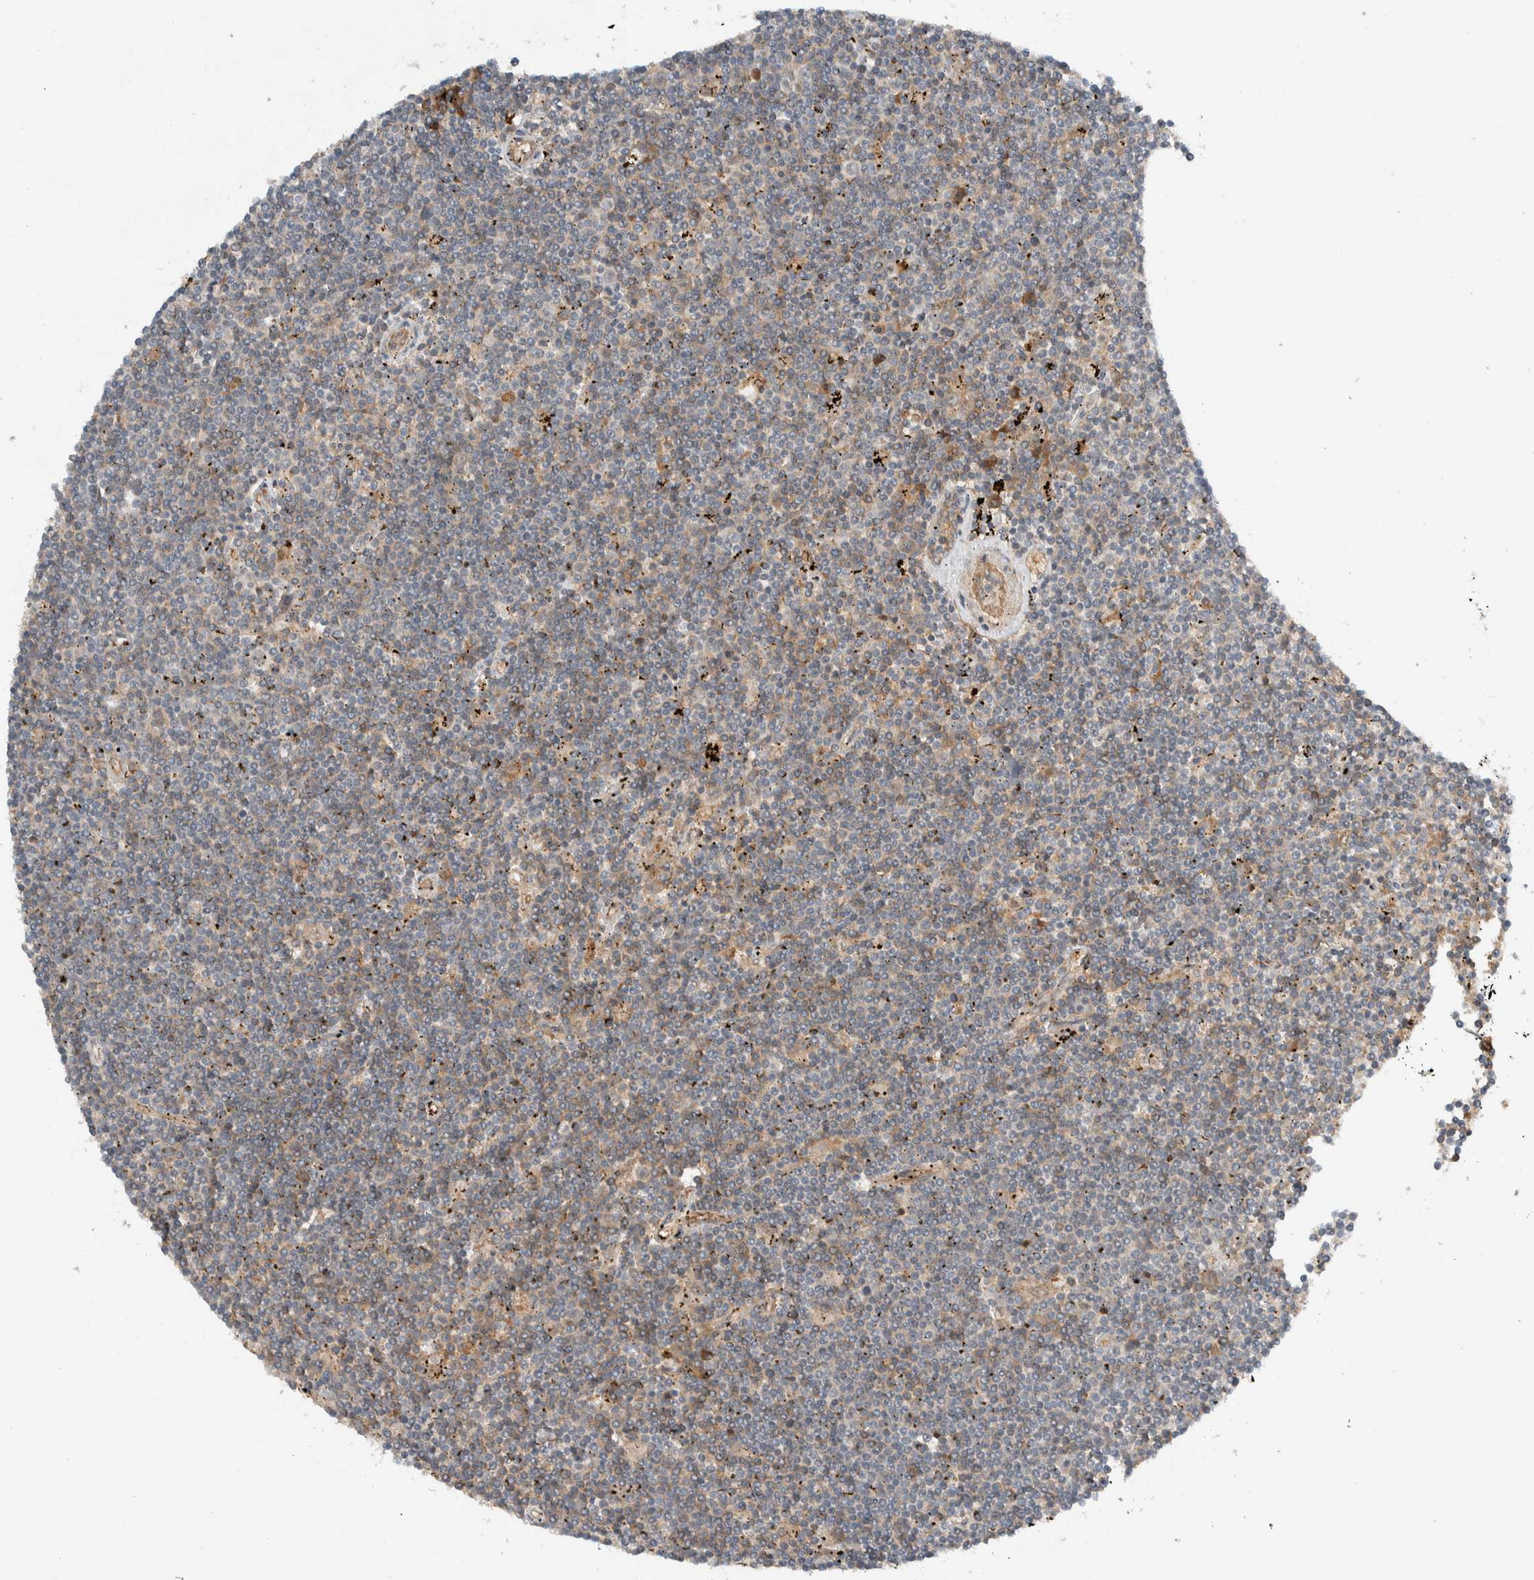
{"staining": {"intensity": "weak", "quantity": "25%-75%", "location": "cytoplasmic/membranous"}, "tissue": "lymphoma", "cell_type": "Tumor cells", "image_type": "cancer", "snomed": [{"axis": "morphology", "description": "Malignant lymphoma, non-Hodgkin's type, Low grade"}, {"axis": "topography", "description": "Spleen"}], "caption": "IHC histopathology image of lymphoma stained for a protein (brown), which displays low levels of weak cytoplasmic/membranous expression in approximately 25%-75% of tumor cells.", "gene": "ARMC7", "patient": {"sex": "male", "age": 76}}